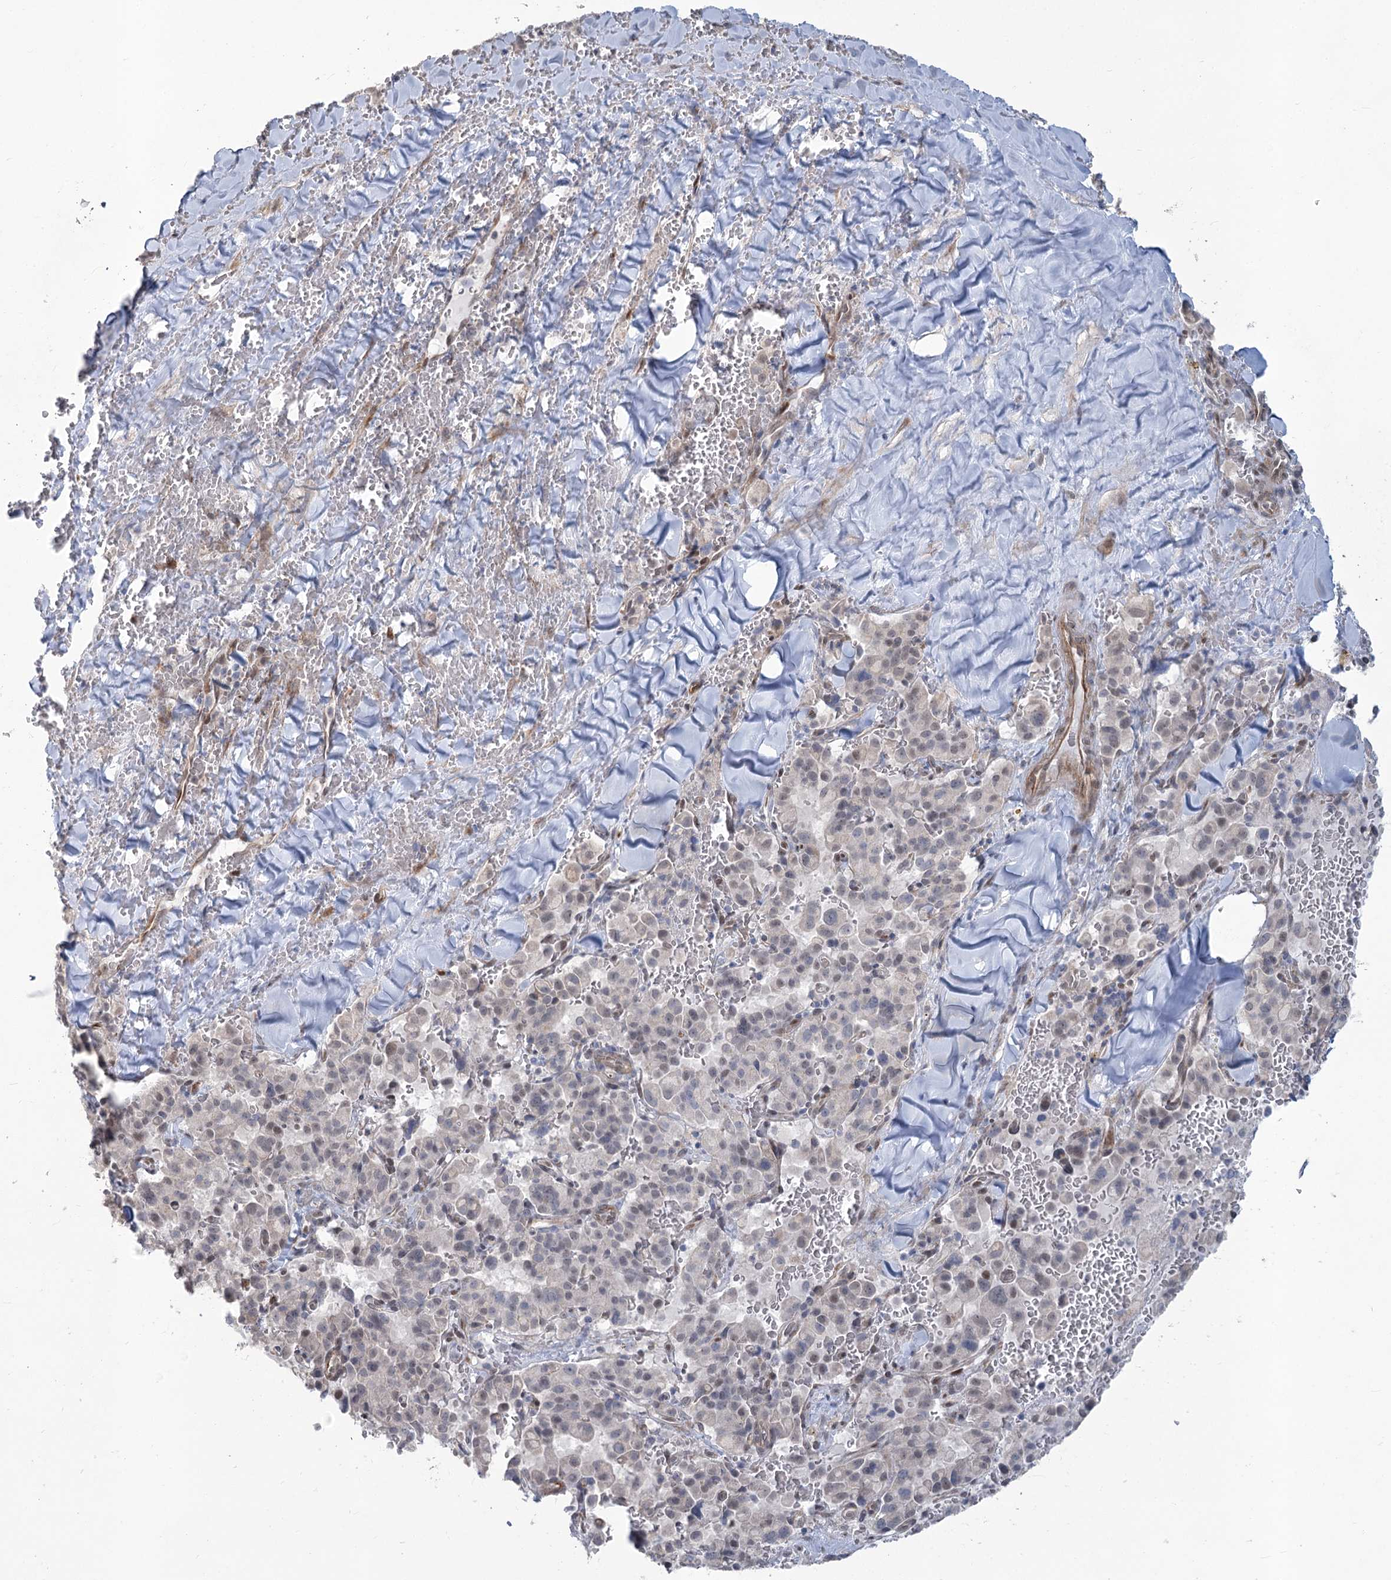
{"staining": {"intensity": "weak", "quantity": "<25%", "location": "nuclear"}, "tissue": "pancreatic cancer", "cell_type": "Tumor cells", "image_type": "cancer", "snomed": [{"axis": "morphology", "description": "Adenocarcinoma, NOS"}, {"axis": "topography", "description": "Pancreas"}], "caption": "An IHC photomicrograph of pancreatic cancer (adenocarcinoma) is shown. There is no staining in tumor cells of pancreatic cancer (adenocarcinoma).", "gene": "ABITRAM", "patient": {"sex": "male", "age": 65}}